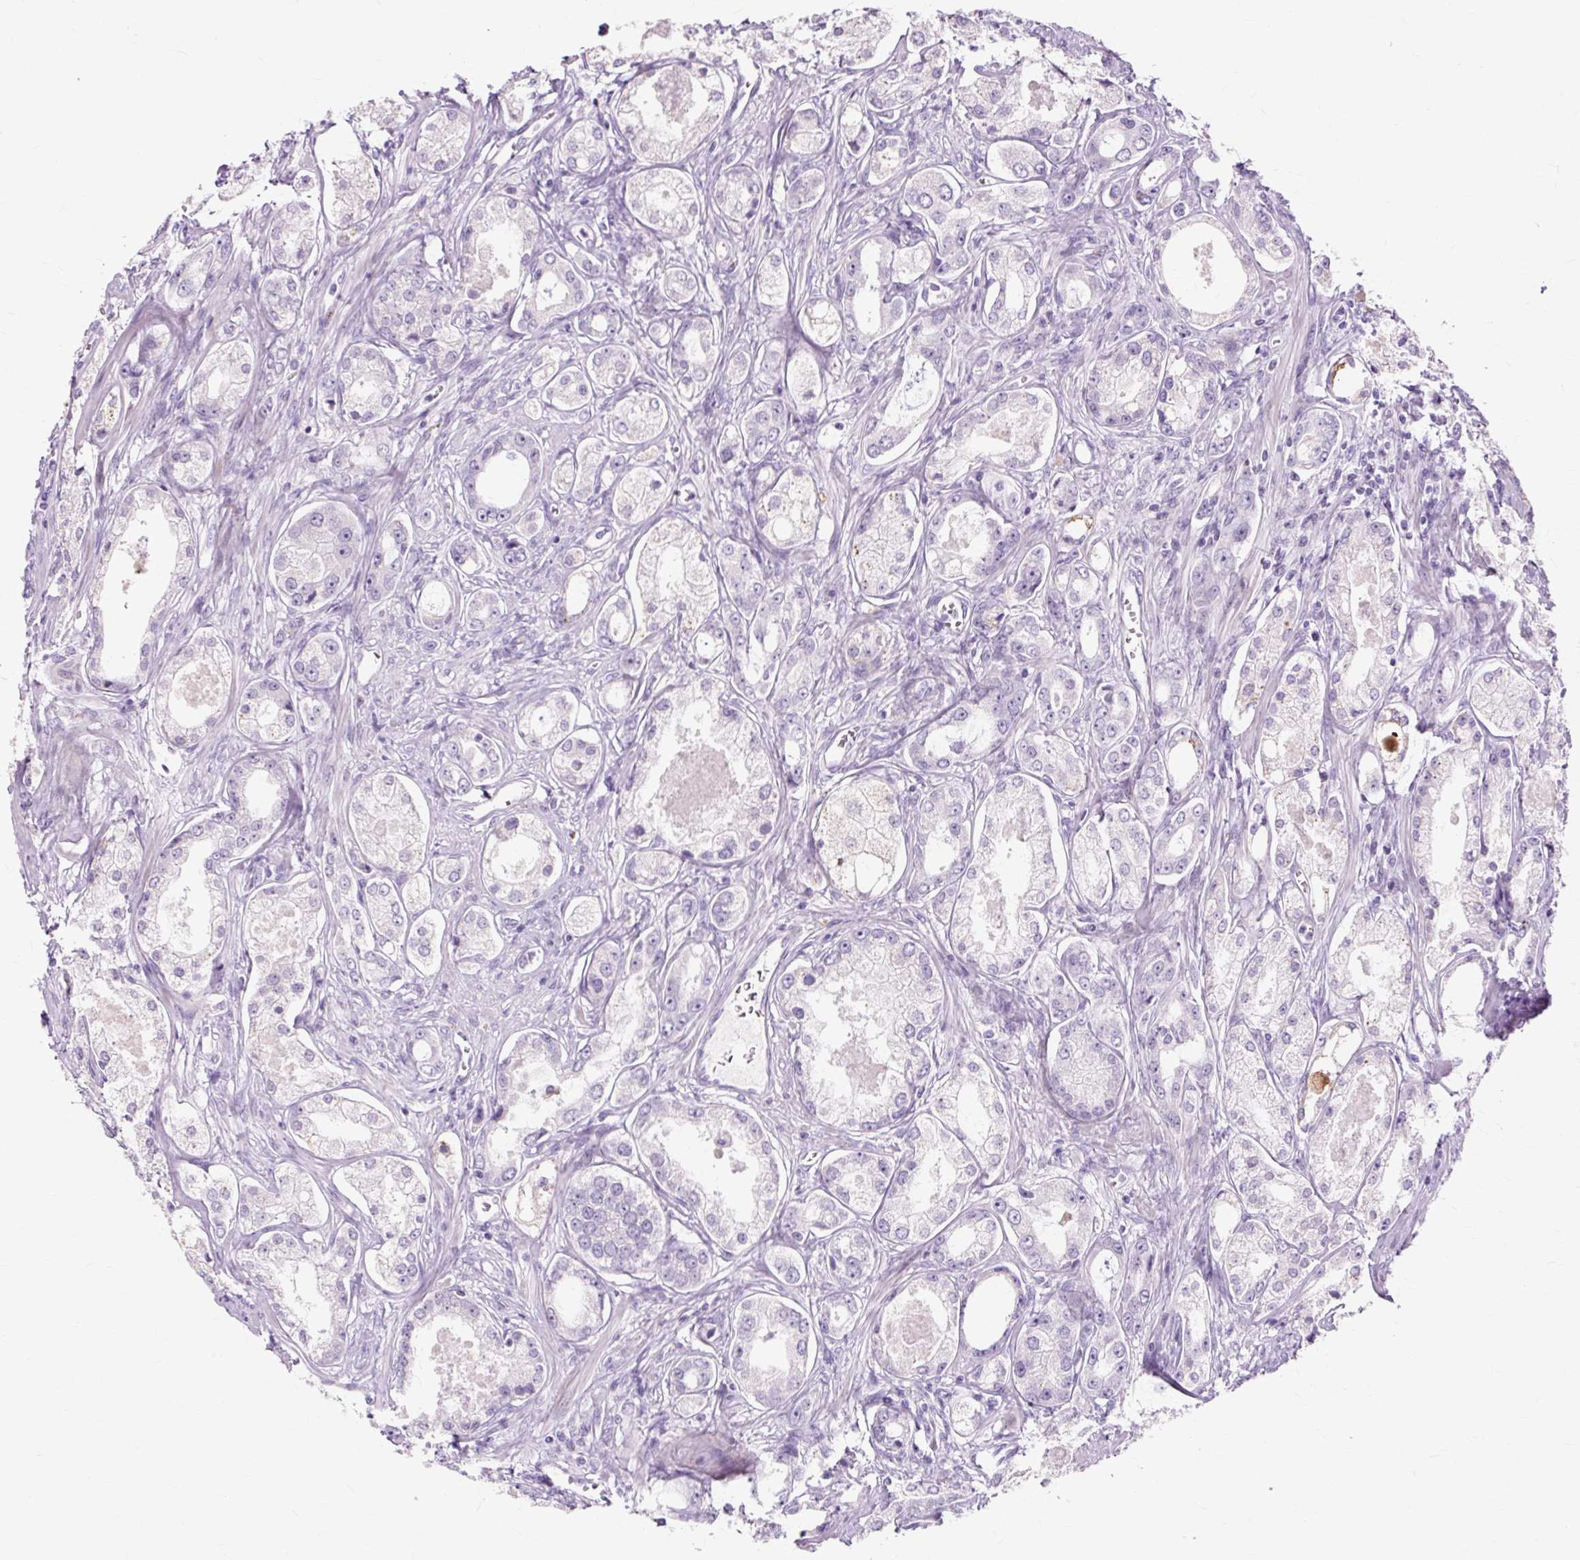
{"staining": {"intensity": "negative", "quantity": "none", "location": "none"}, "tissue": "prostate cancer", "cell_type": "Tumor cells", "image_type": "cancer", "snomed": [{"axis": "morphology", "description": "Adenocarcinoma, Low grade"}, {"axis": "topography", "description": "Prostate"}], "caption": "High power microscopy micrograph of an IHC image of prostate cancer, revealing no significant expression in tumor cells.", "gene": "IRX2", "patient": {"sex": "male", "age": 68}}